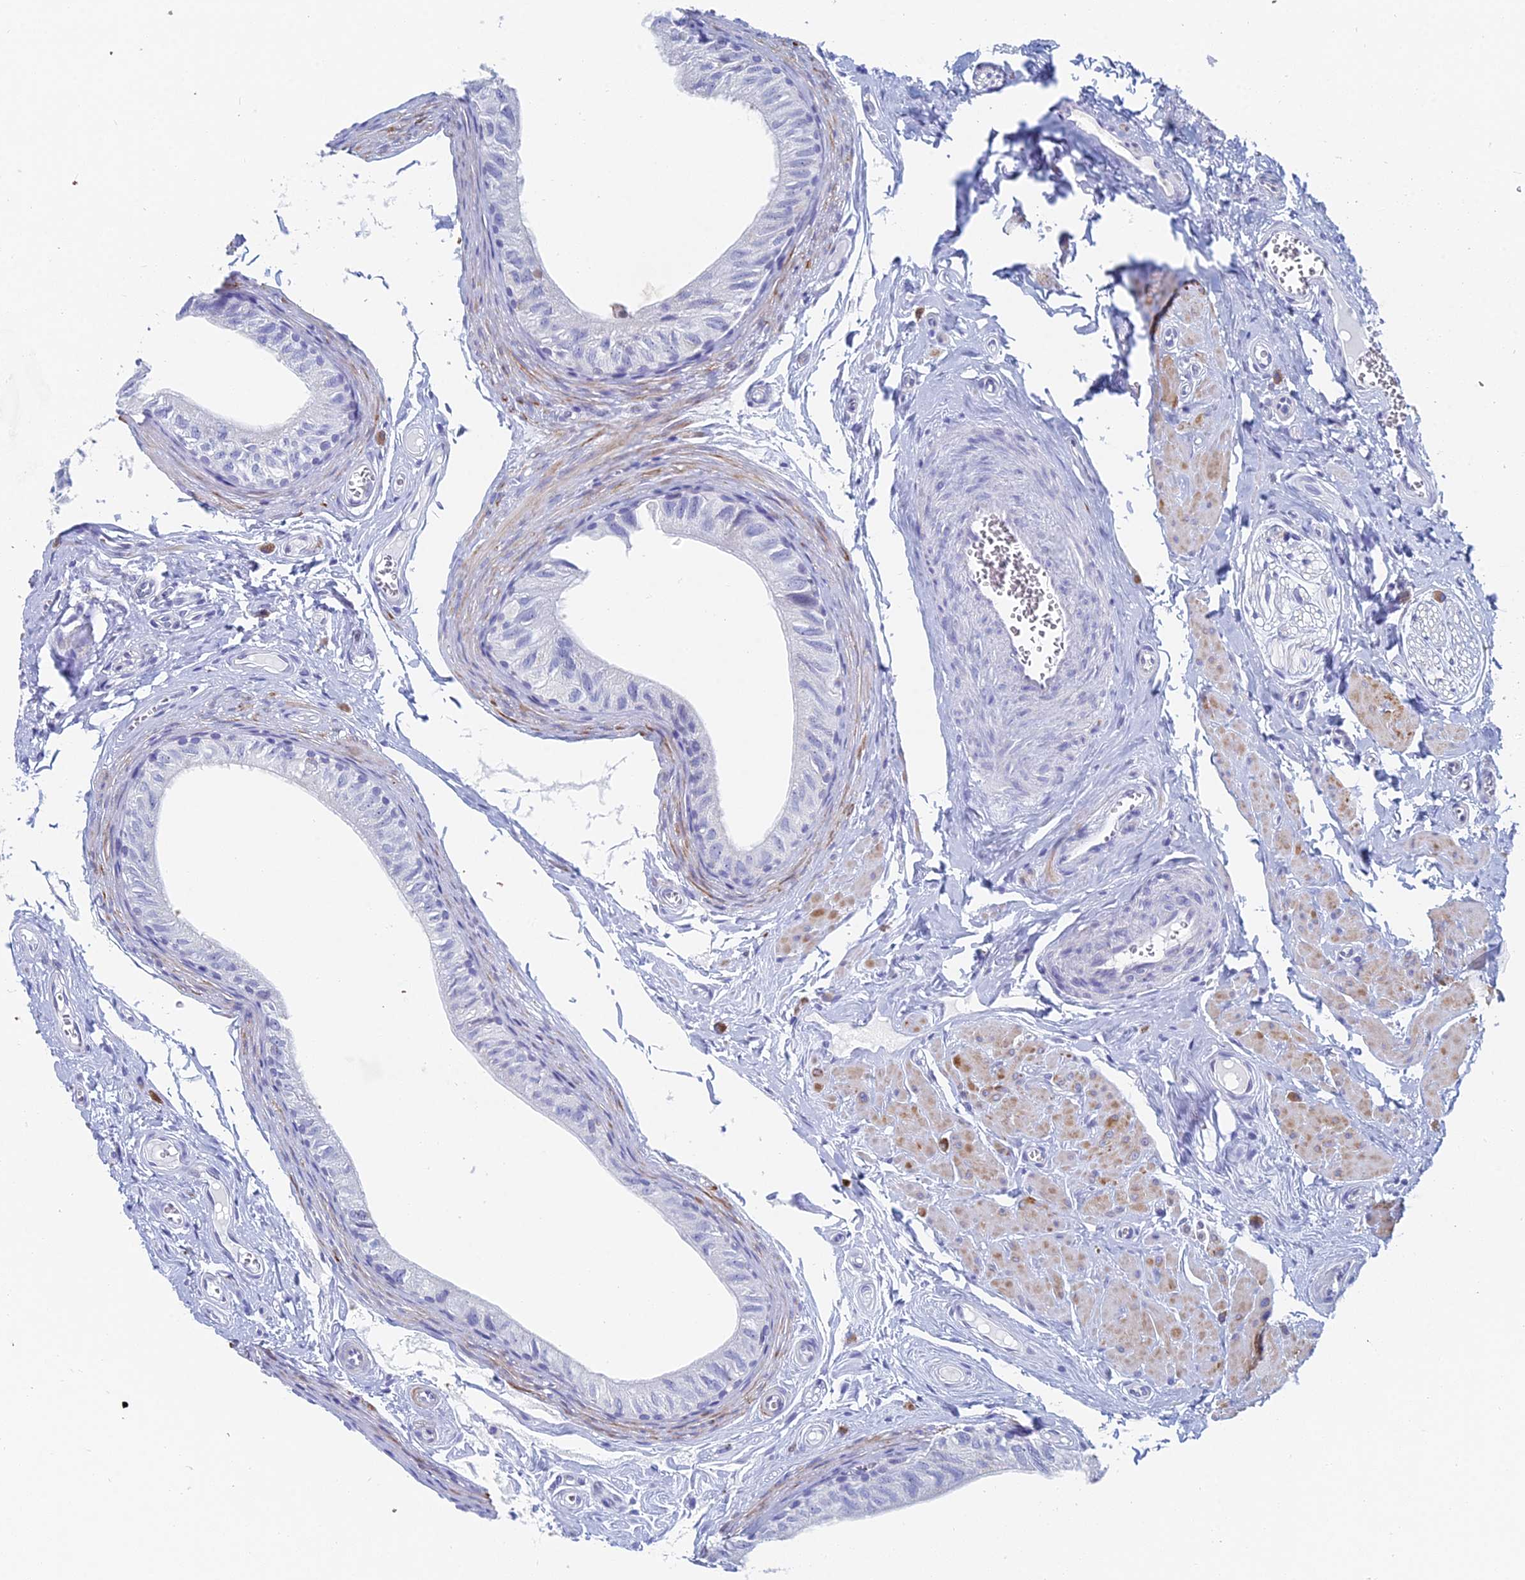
{"staining": {"intensity": "negative", "quantity": "none", "location": "none"}, "tissue": "epididymis", "cell_type": "Glandular cells", "image_type": "normal", "snomed": [{"axis": "morphology", "description": "Normal tissue, NOS"}, {"axis": "topography", "description": "Epididymis"}], "caption": "Glandular cells are negative for brown protein staining in normal epididymis. Brightfield microscopy of immunohistochemistry stained with DAB (3,3'-diaminobenzidine) (brown) and hematoxylin (blue), captured at high magnification.", "gene": "ACSM1", "patient": {"sex": "male", "age": 42}}